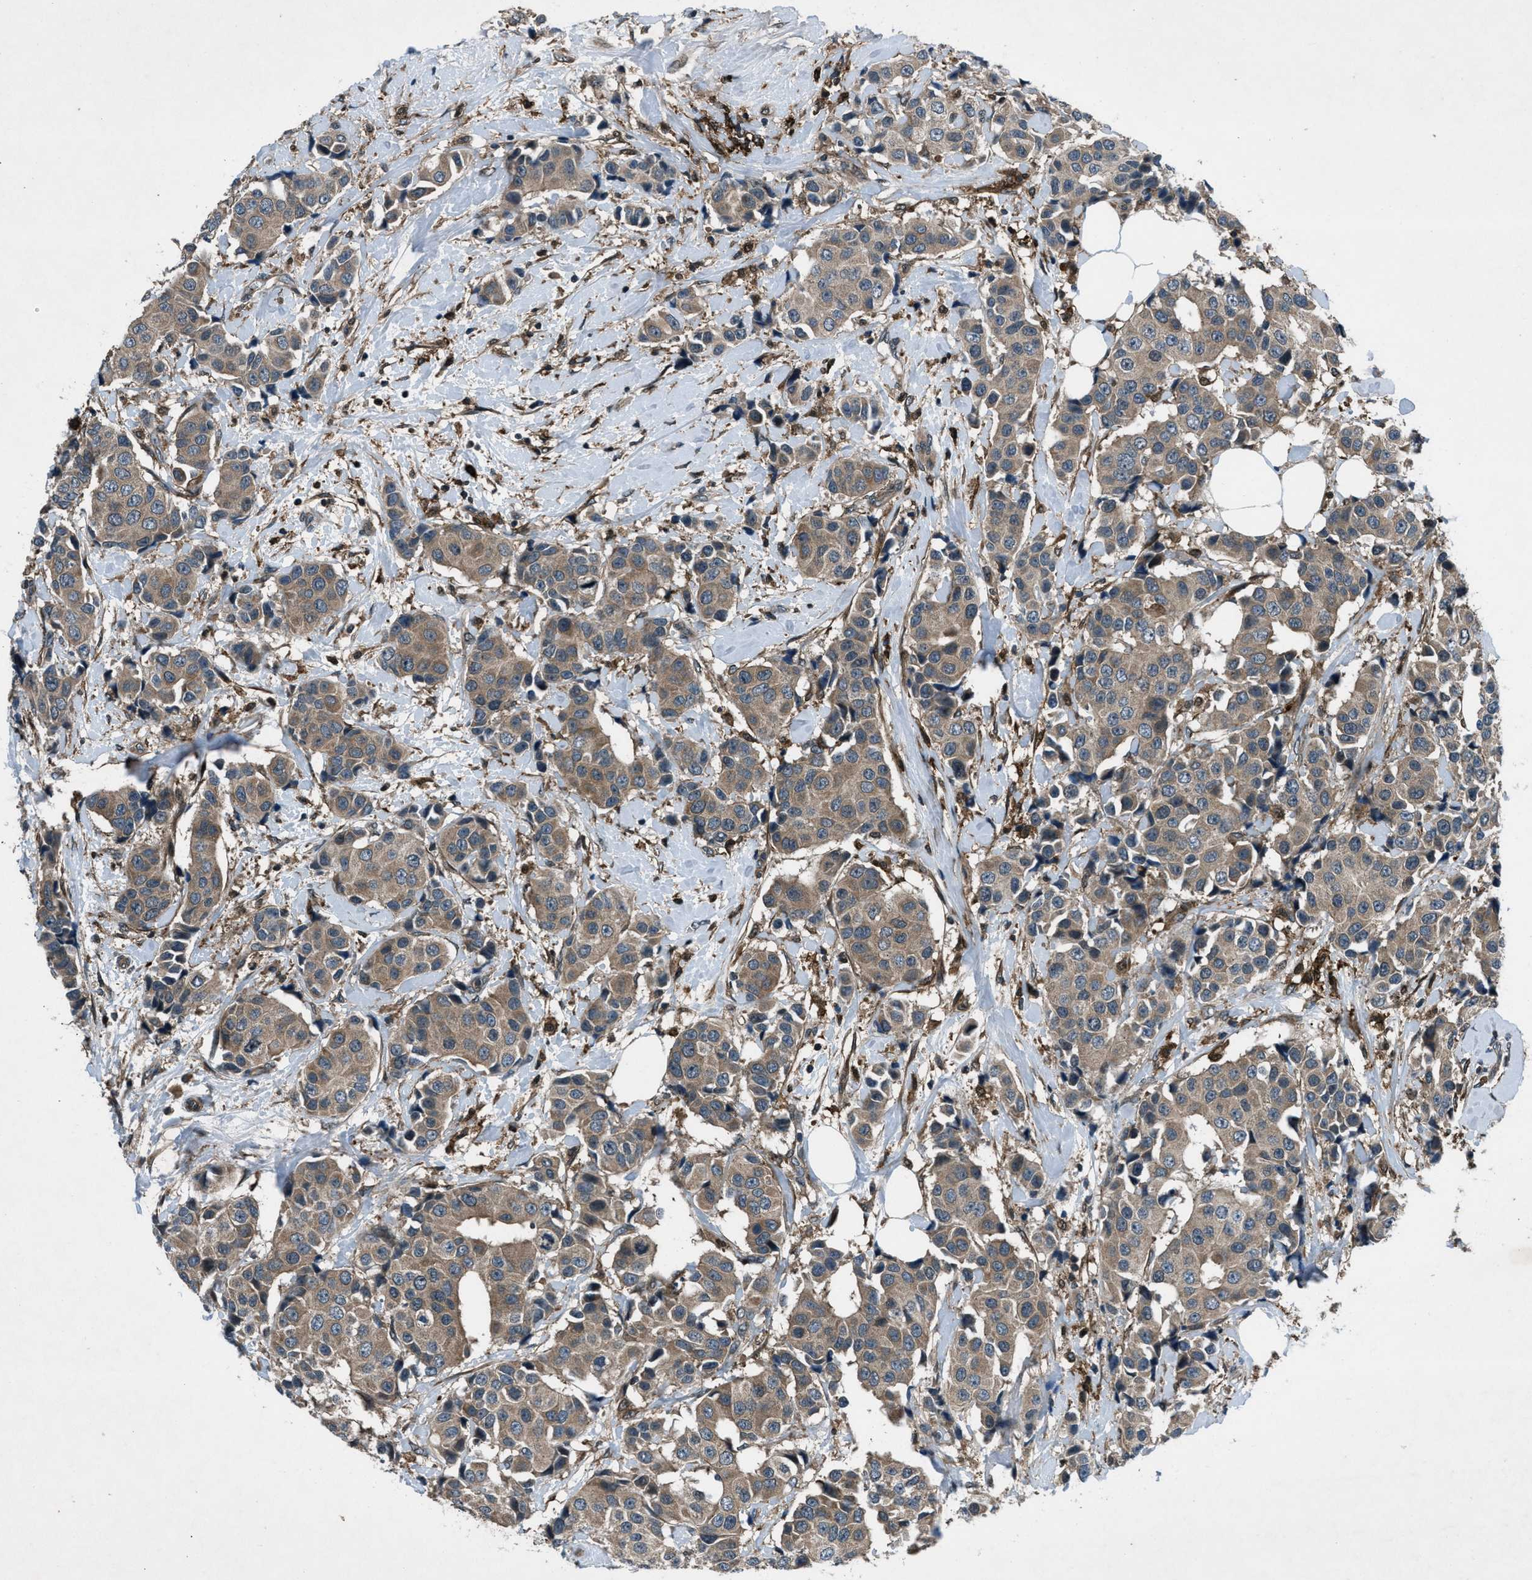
{"staining": {"intensity": "moderate", "quantity": ">75%", "location": "cytoplasmic/membranous"}, "tissue": "breast cancer", "cell_type": "Tumor cells", "image_type": "cancer", "snomed": [{"axis": "morphology", "description": "Normal tissue, NOS"}, {"axis": "morphology", "description": "Duct carcinoma"}, {"axis": "topography", "description": "Breast"}], "caption": "Invasive ductal carcinoma (breast) stained with a protein marker demonstrates moderate staining in tumor cells.", "gene": "EPSTI1", "patient": {"sex": "female", "age": 39}}